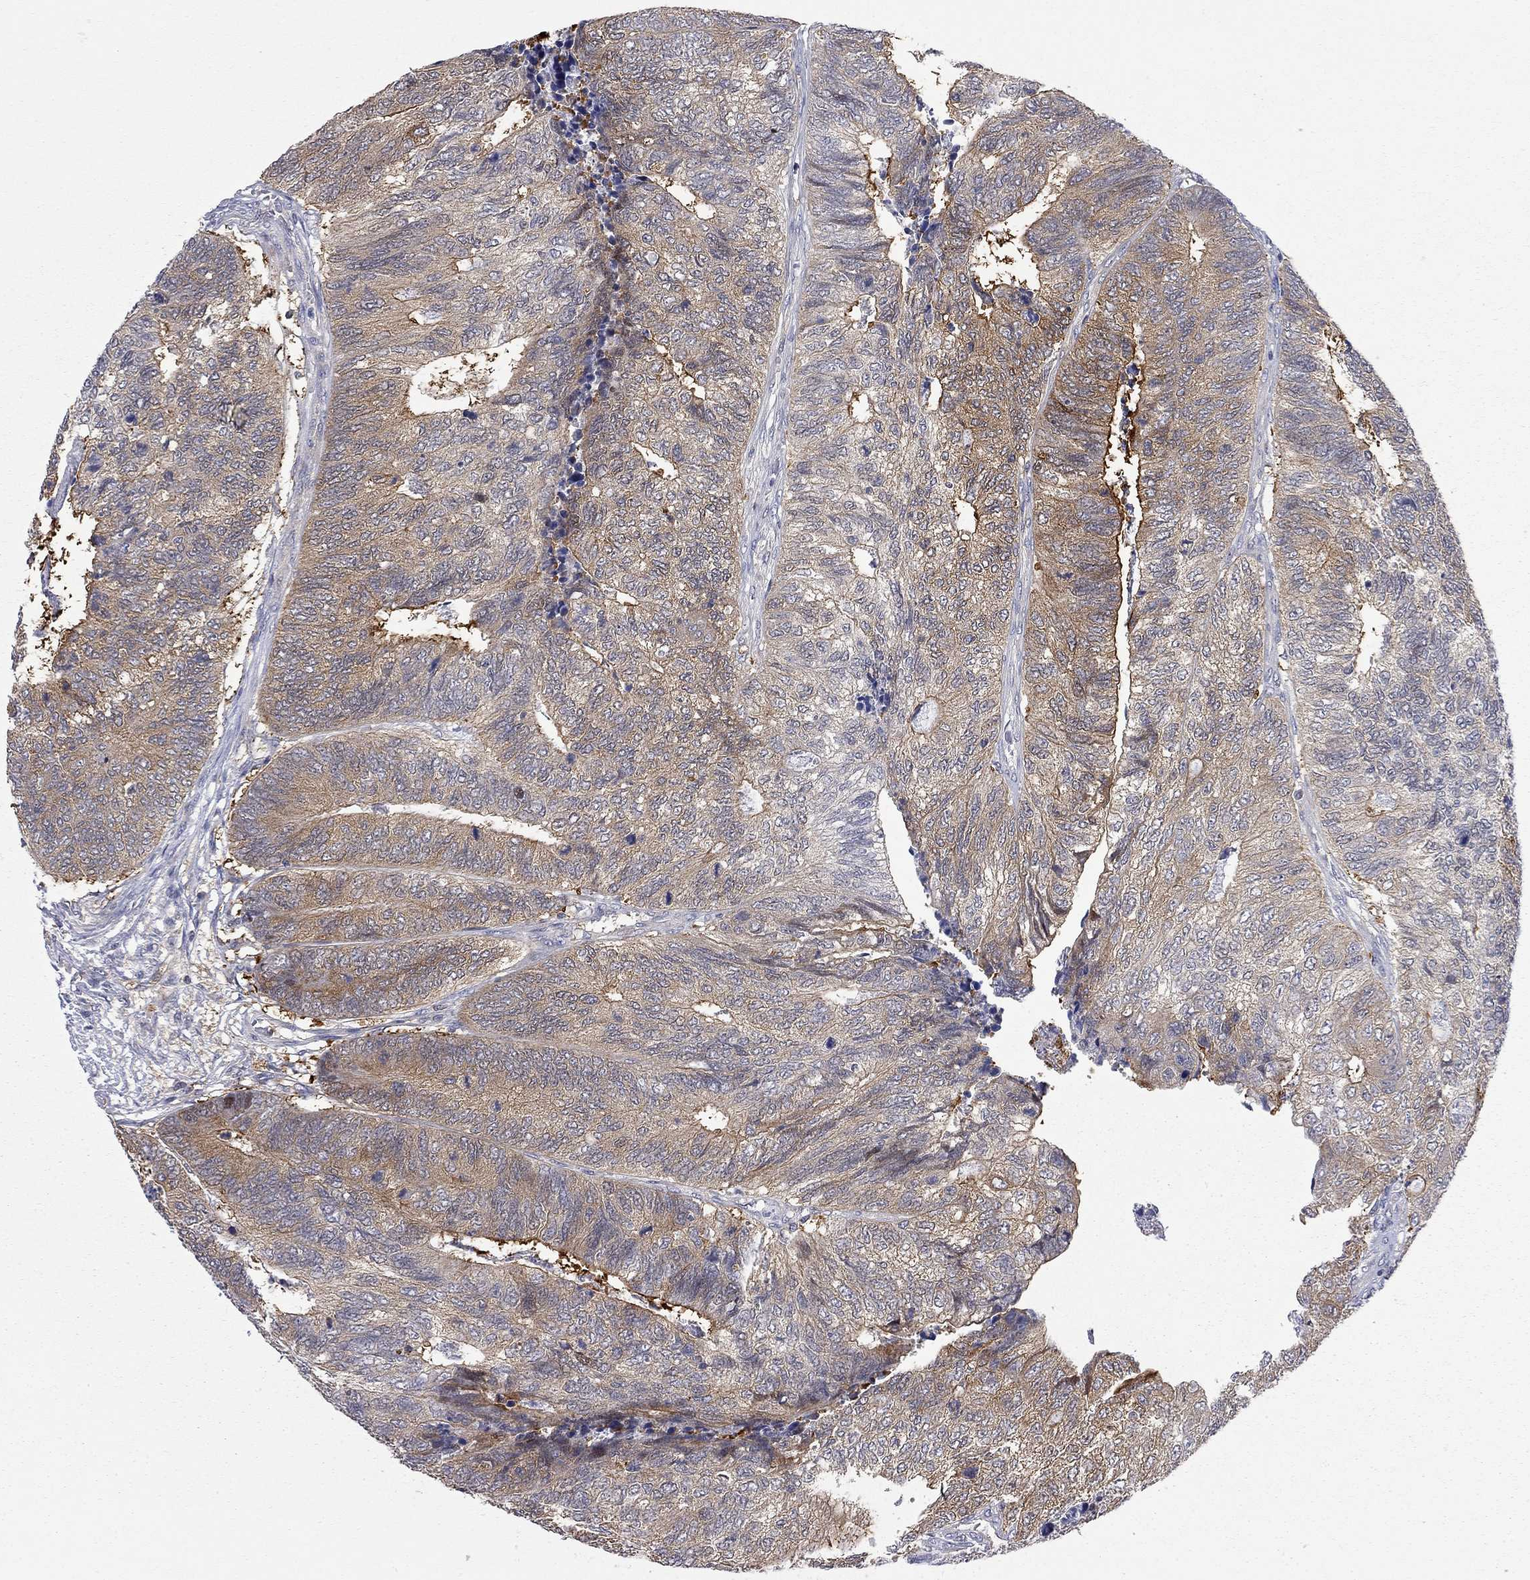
{"staining": {"intensity": "moderate", "quantity": ">75%", "location": "cytoplasmic/membranous"}, "tissue": "colorectal cancer", "cell_type": "Tumor cells", "image_type": "cancer", "snomed": [{"axis": "morphology", "description": "Adenocarcinoma, NOS"}, {"axis": "topography", "description": "Colon"}], "caption": "Approximately >75% of tumor cells in human colorectal adenocarcinoma show moderate cytoplasmic/membranous protein expression as visualized by brown immunohistochemical staining.", "gene": "GALNT8", "patient": {"sex": "female", "age": 67}}